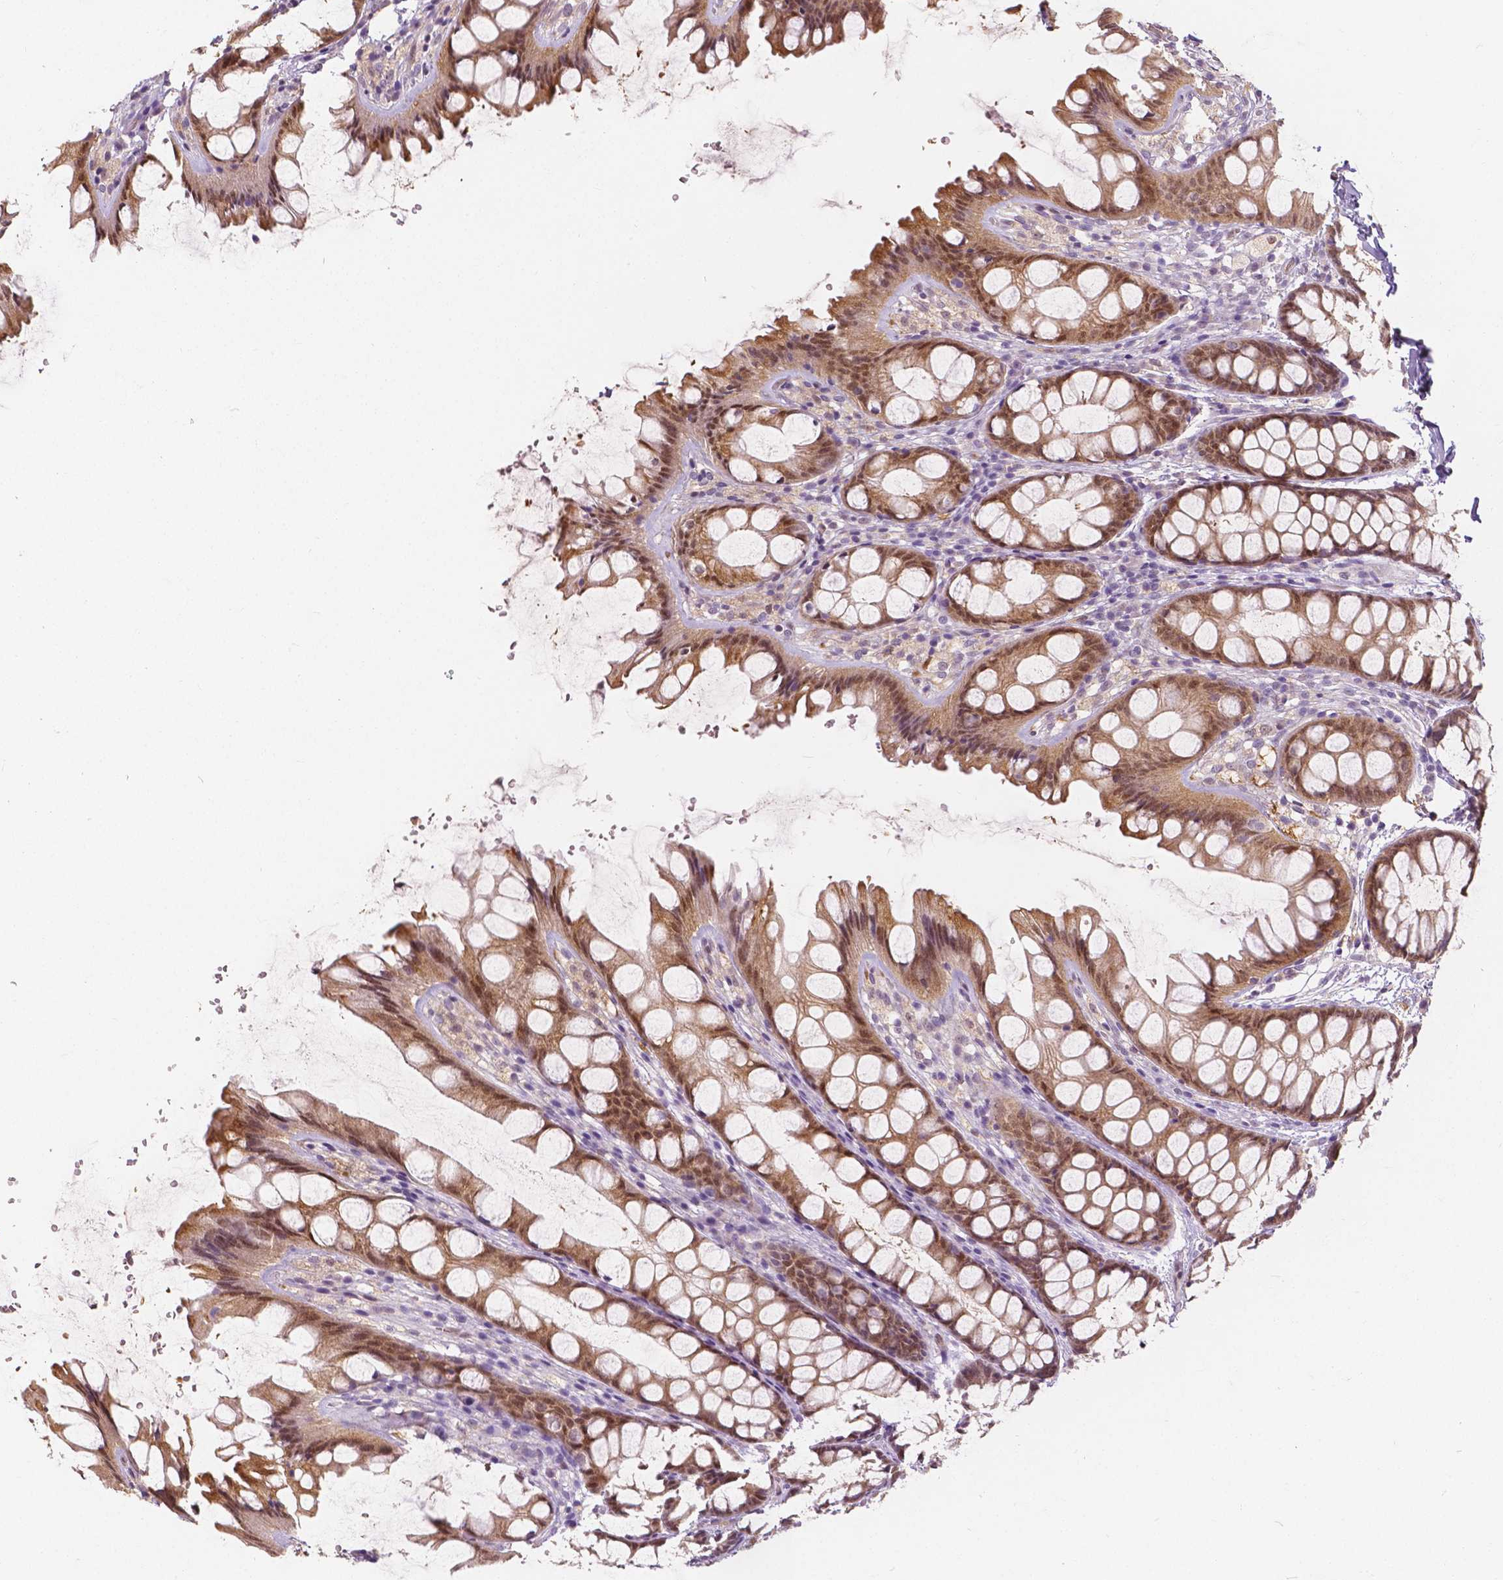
{"staining": {"intensity": "weak", "quantity": ">75%", "location": "cytoplasmic/membranous"}, "tissue": "colon", "cell_type": "Endothelial cells", "image_type": "normal", "snomed": [{"axis": "morphology", "description": "Normal tissue, NOS"}, {"axis": "topography", "description": "Colon"}], "caption": "IHC histopathology image of benign colon: human colon stained using IHC exhibits low levels of weak protein expression localized specifically in the cytoplasmic/membranous of endothelial cells, appearing as a cytoplasmic/membranous brown color.", "gene": "NAPRT", "patient": {"sex": "male", "age": 47}}